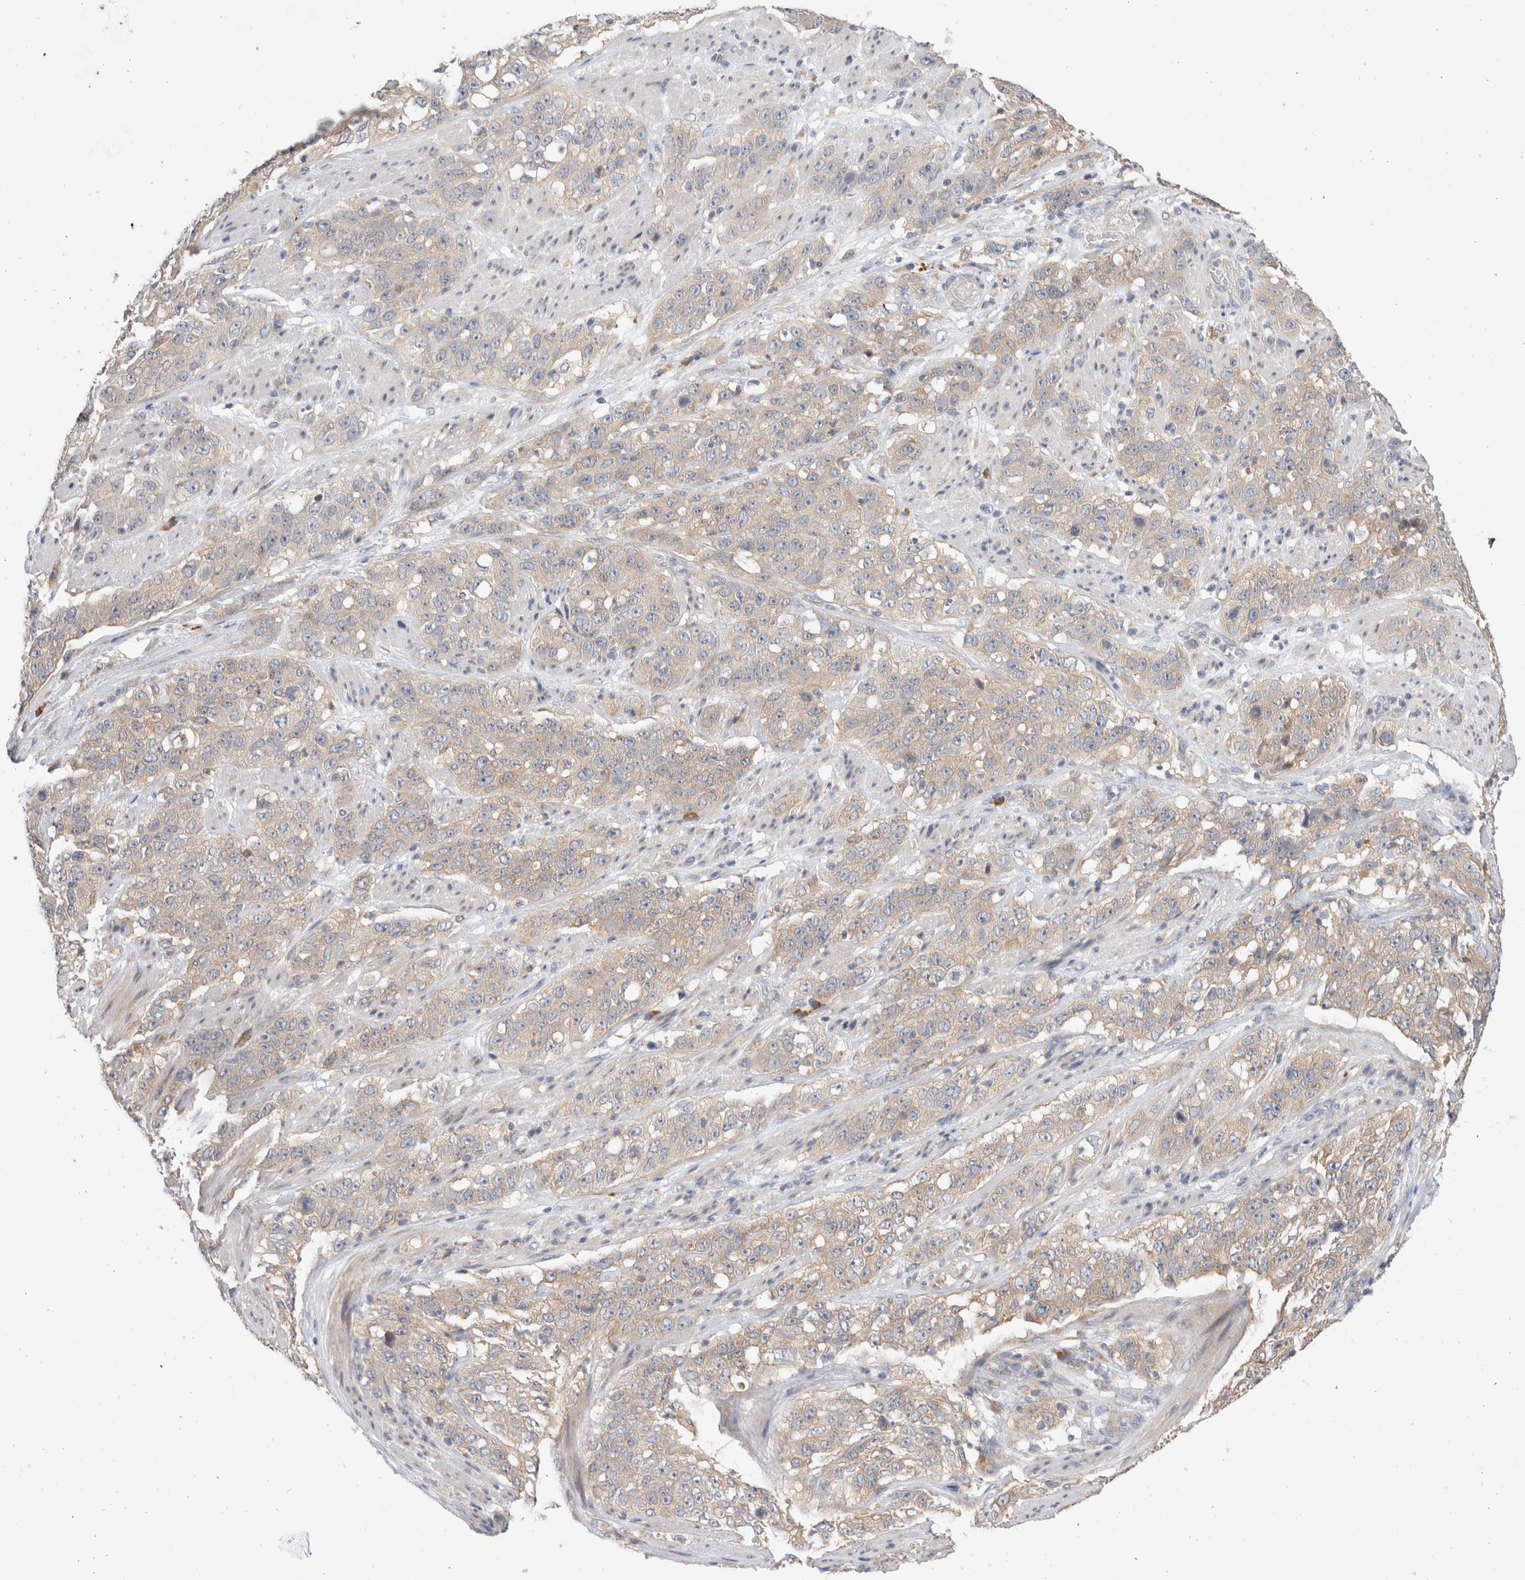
{"staining": {"intensity": "weak", "quantity": "<25%", "location": "cytoplasmic/membranous"}, "tissue": "stomach cancer", "cell_type": "Tumor cells", "image_type": "cancer", "snomed": [{"axis": "morphology", "description": "Adenocarcinoma, NOS"}, {"axis": "topography", "description": "Stomach"}], "caption": "Immunohistochemical staining of human stomach cancer shows no significant positivity in tumor cells.", "gene": "NEDD4L", "patient": {"sex": "male", "age": 48}}